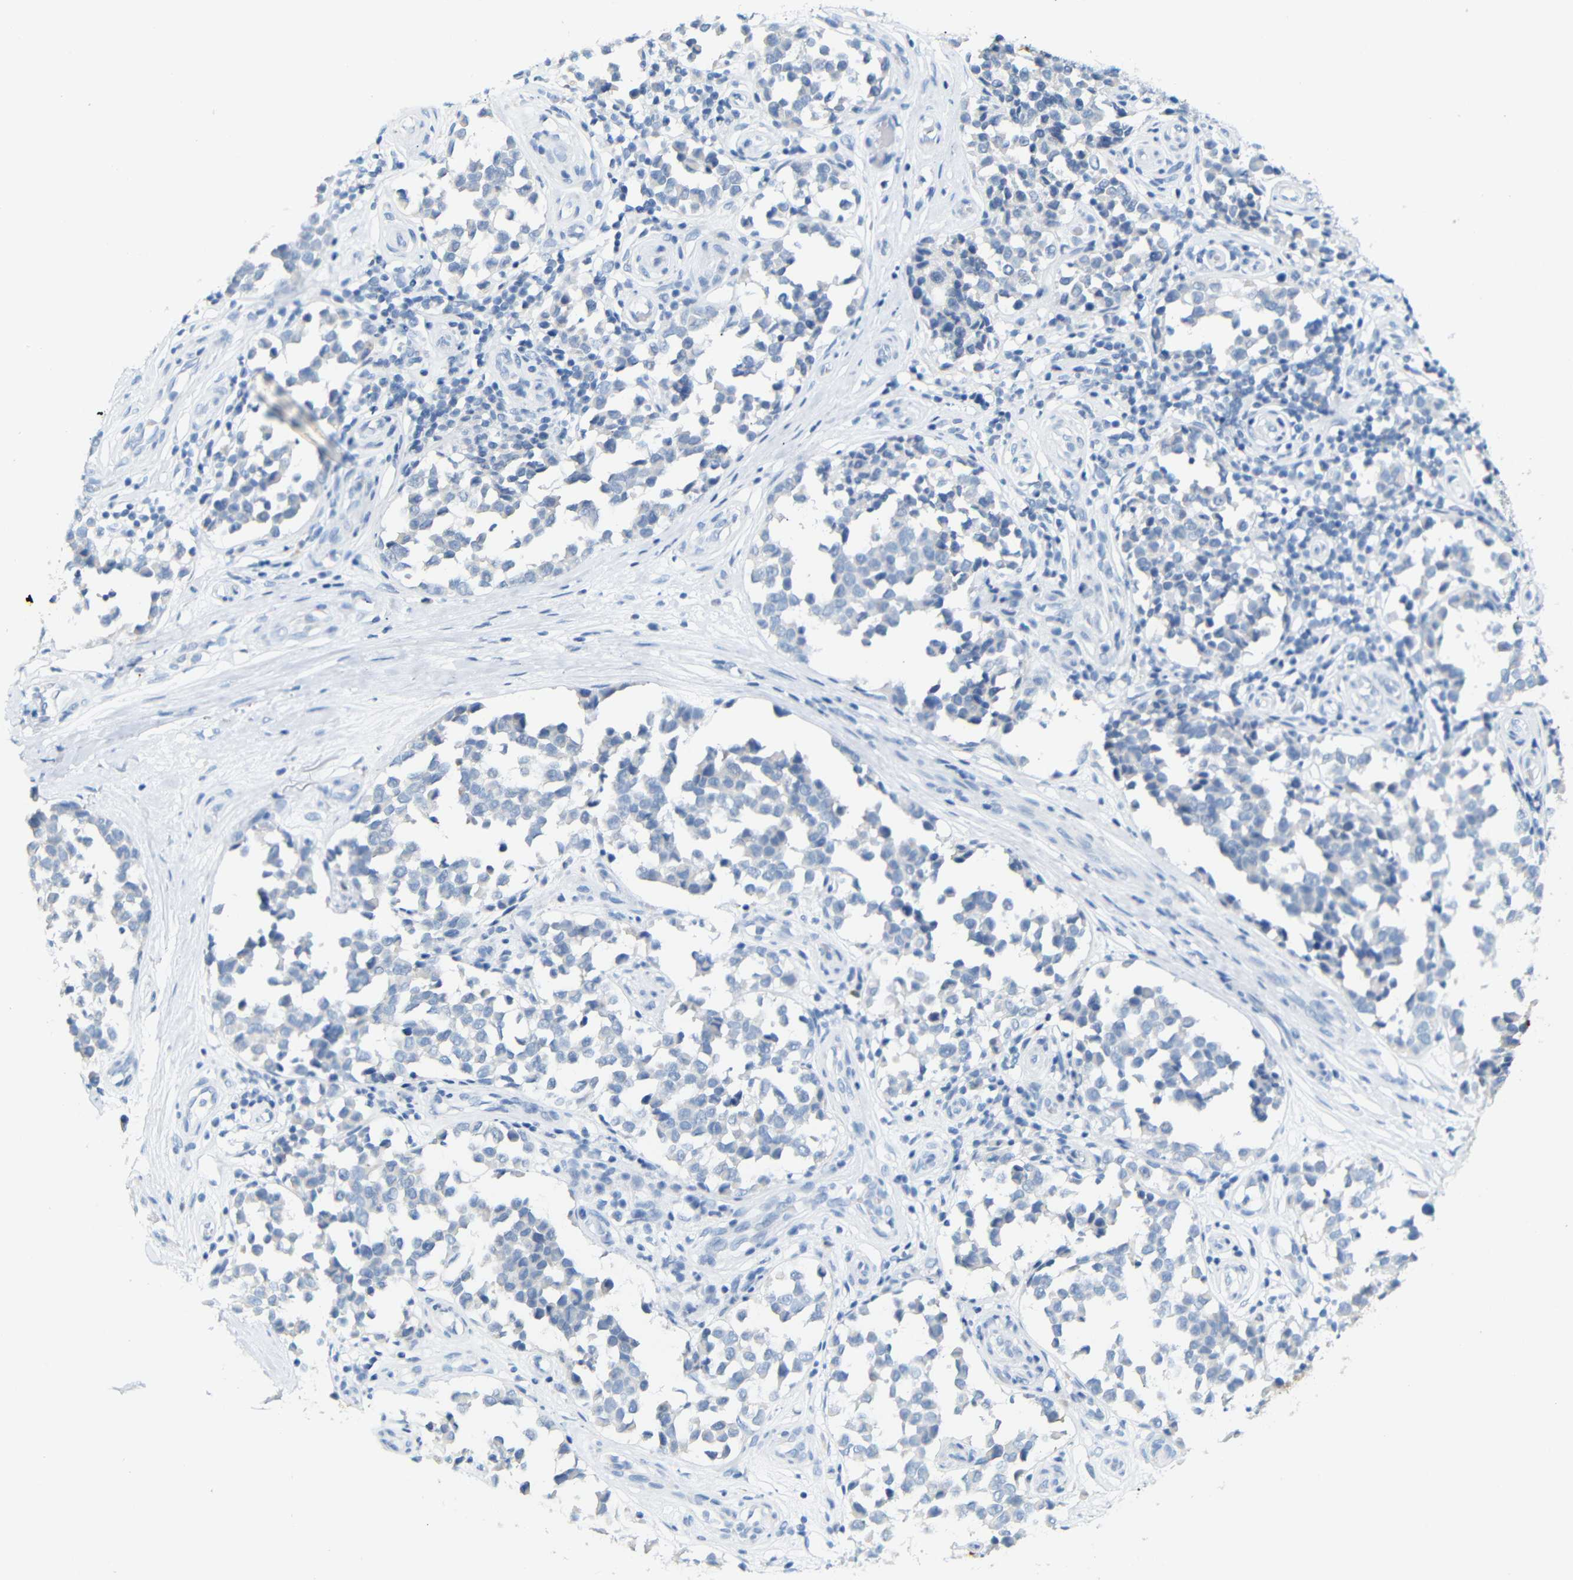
{"staining": {"intensity": "negative", "quantity": "none", "location": "none"}, "tissue": "melanoma", "cell_type": "Tumor cells", "image_type": "cancer", "snomed": [{"axis": "morphology", "description": "Malignant melanoma, NOS"}, {"axis": "topography", "description": "Skin"}], "caption": "This photomicrograph is of melanoma stained with IHC to label a protein in brown with the nuclei are counter-stained blue. There is no positivity in tumor cells.", "gene": "FCRL1", "patient": {"sex": "female", "age": 64}}